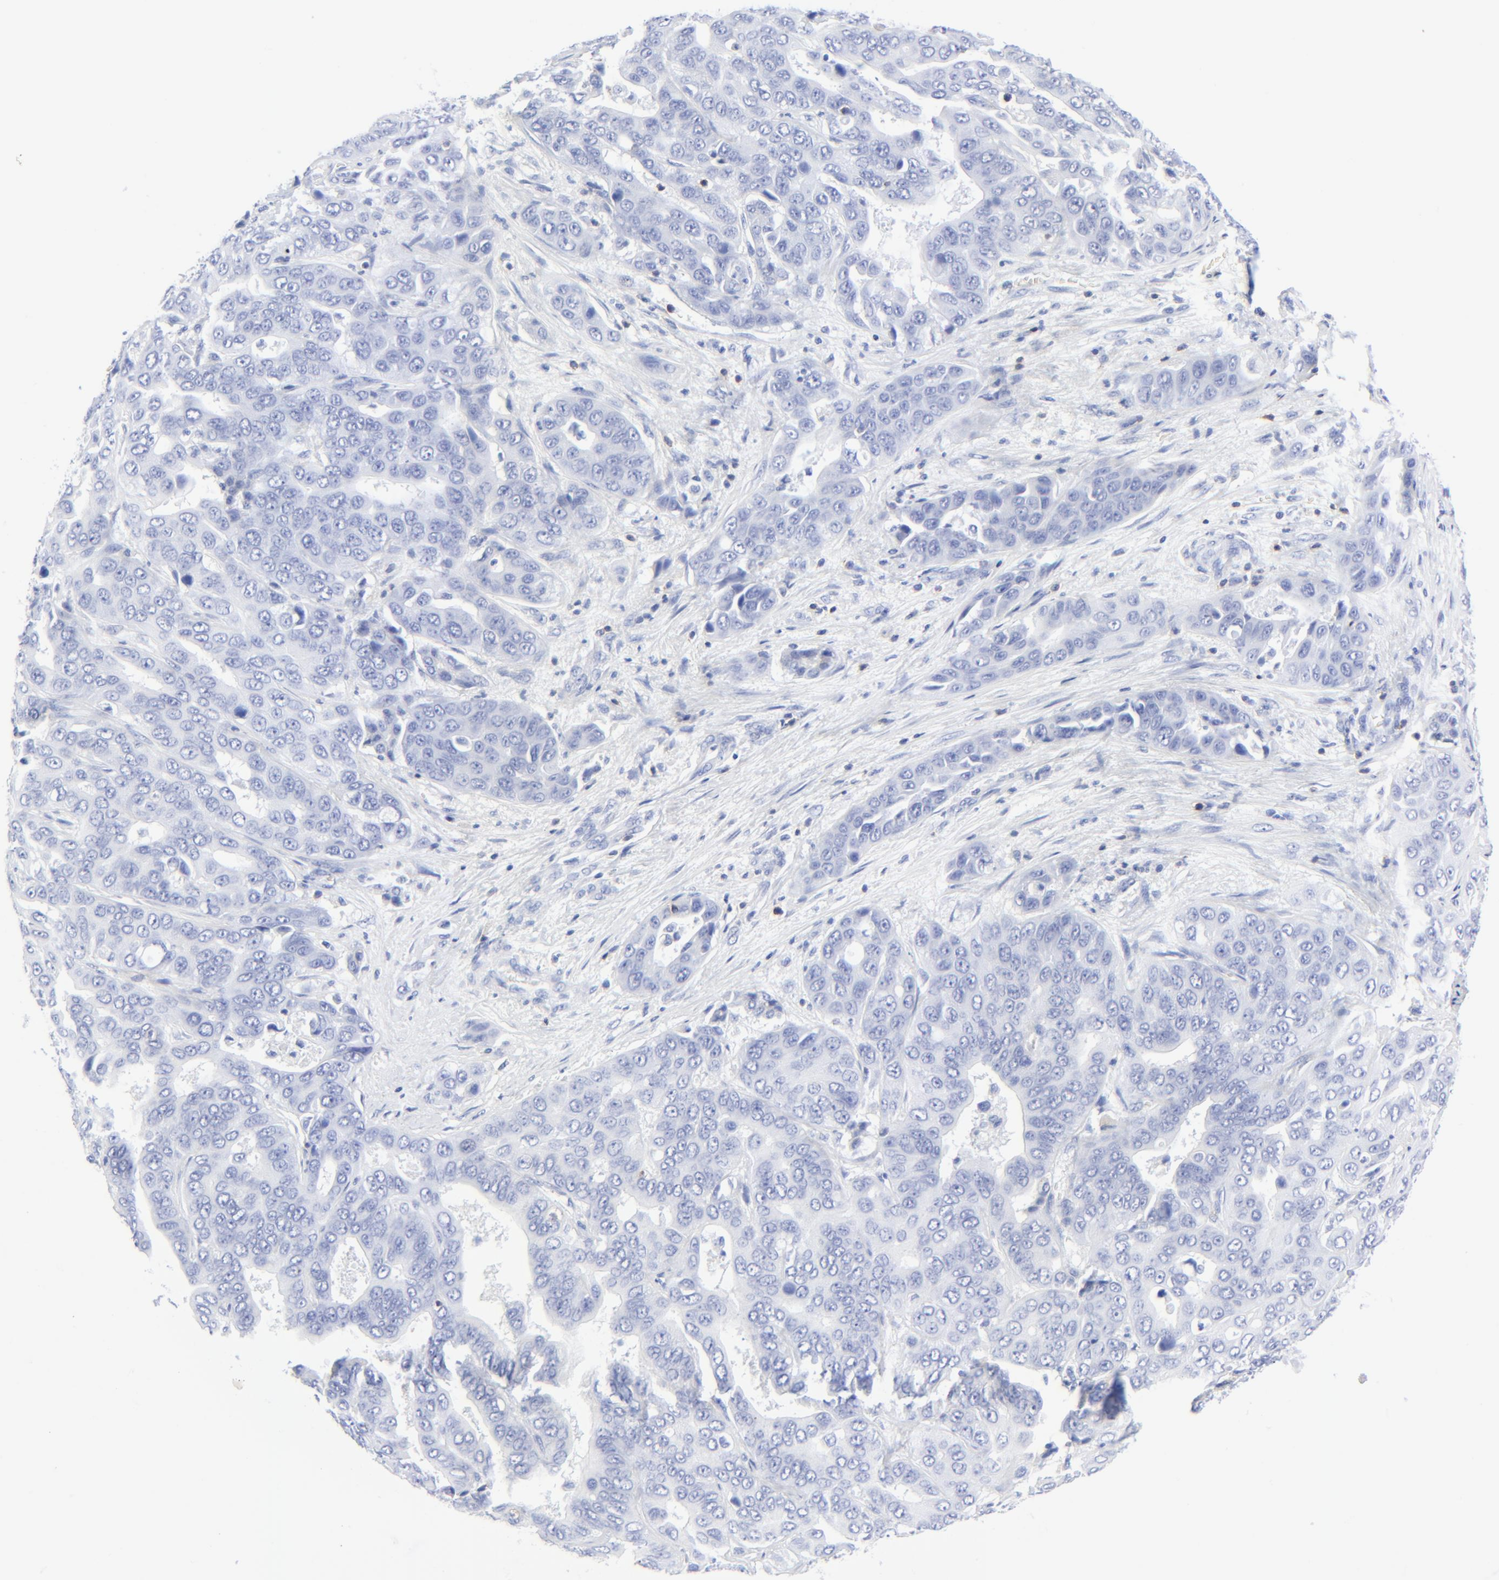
{"staining": {"intensity": "negative", "quantity": "none", "location": "none"}, "tissue": "liver cancer", "cell_type": "Tumor cells", "image_type": "cancer", "snomed": [{"axis": "morphology", "description": "Cholangiocarcinoma"}, {"axis": "topography", "description": "Liver"}], "caption": "The image reveals no significant expression in tumor cells of liver cancer (cholangiocarcinoma).", "gene": "LCK", "patient": {"sex": "female", "age": 52}}